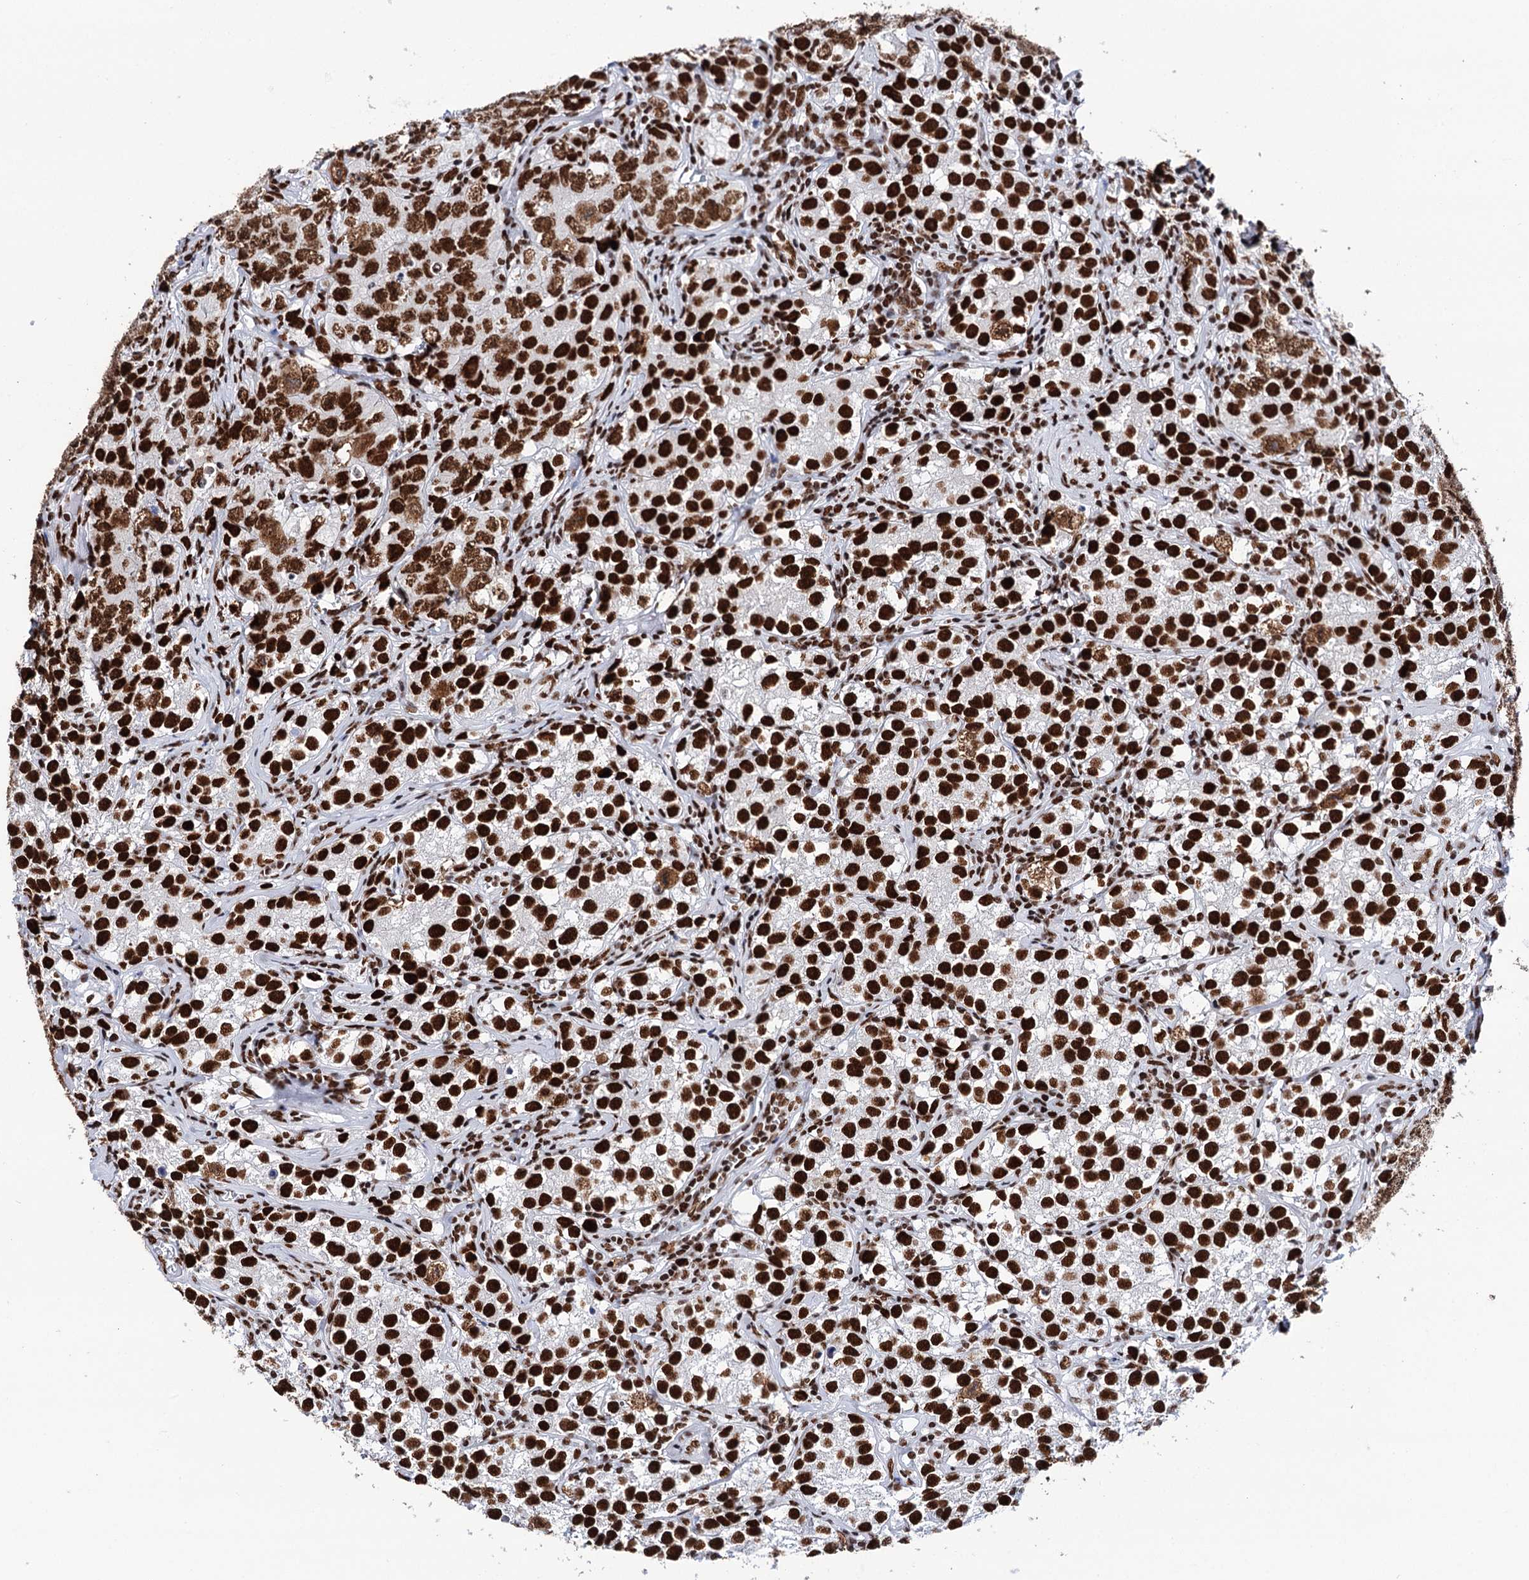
{"staining": {"intensity": "strong", "quantity": ">75%", "location": "nuclear"}, "tissue": "testis cancer", "cell_type": "Tumor cells", "image_type": "cancer", "snomed": [{"axis": "morphology", "description": "Seminoma, NOS"}, {"axis": "morphology", "description": "Carcinoma, Embryonal, NOS"}, {"axis": "topography", "description": "Testis"}], "caption": "IHC micrograph of human testis seminoma stained for a protein (brown), which shows high levels of strong nuclear expression in about >75% of tumor cells.", "gene": "MATR3", "patient": {"sex": "male", "age": 43}}